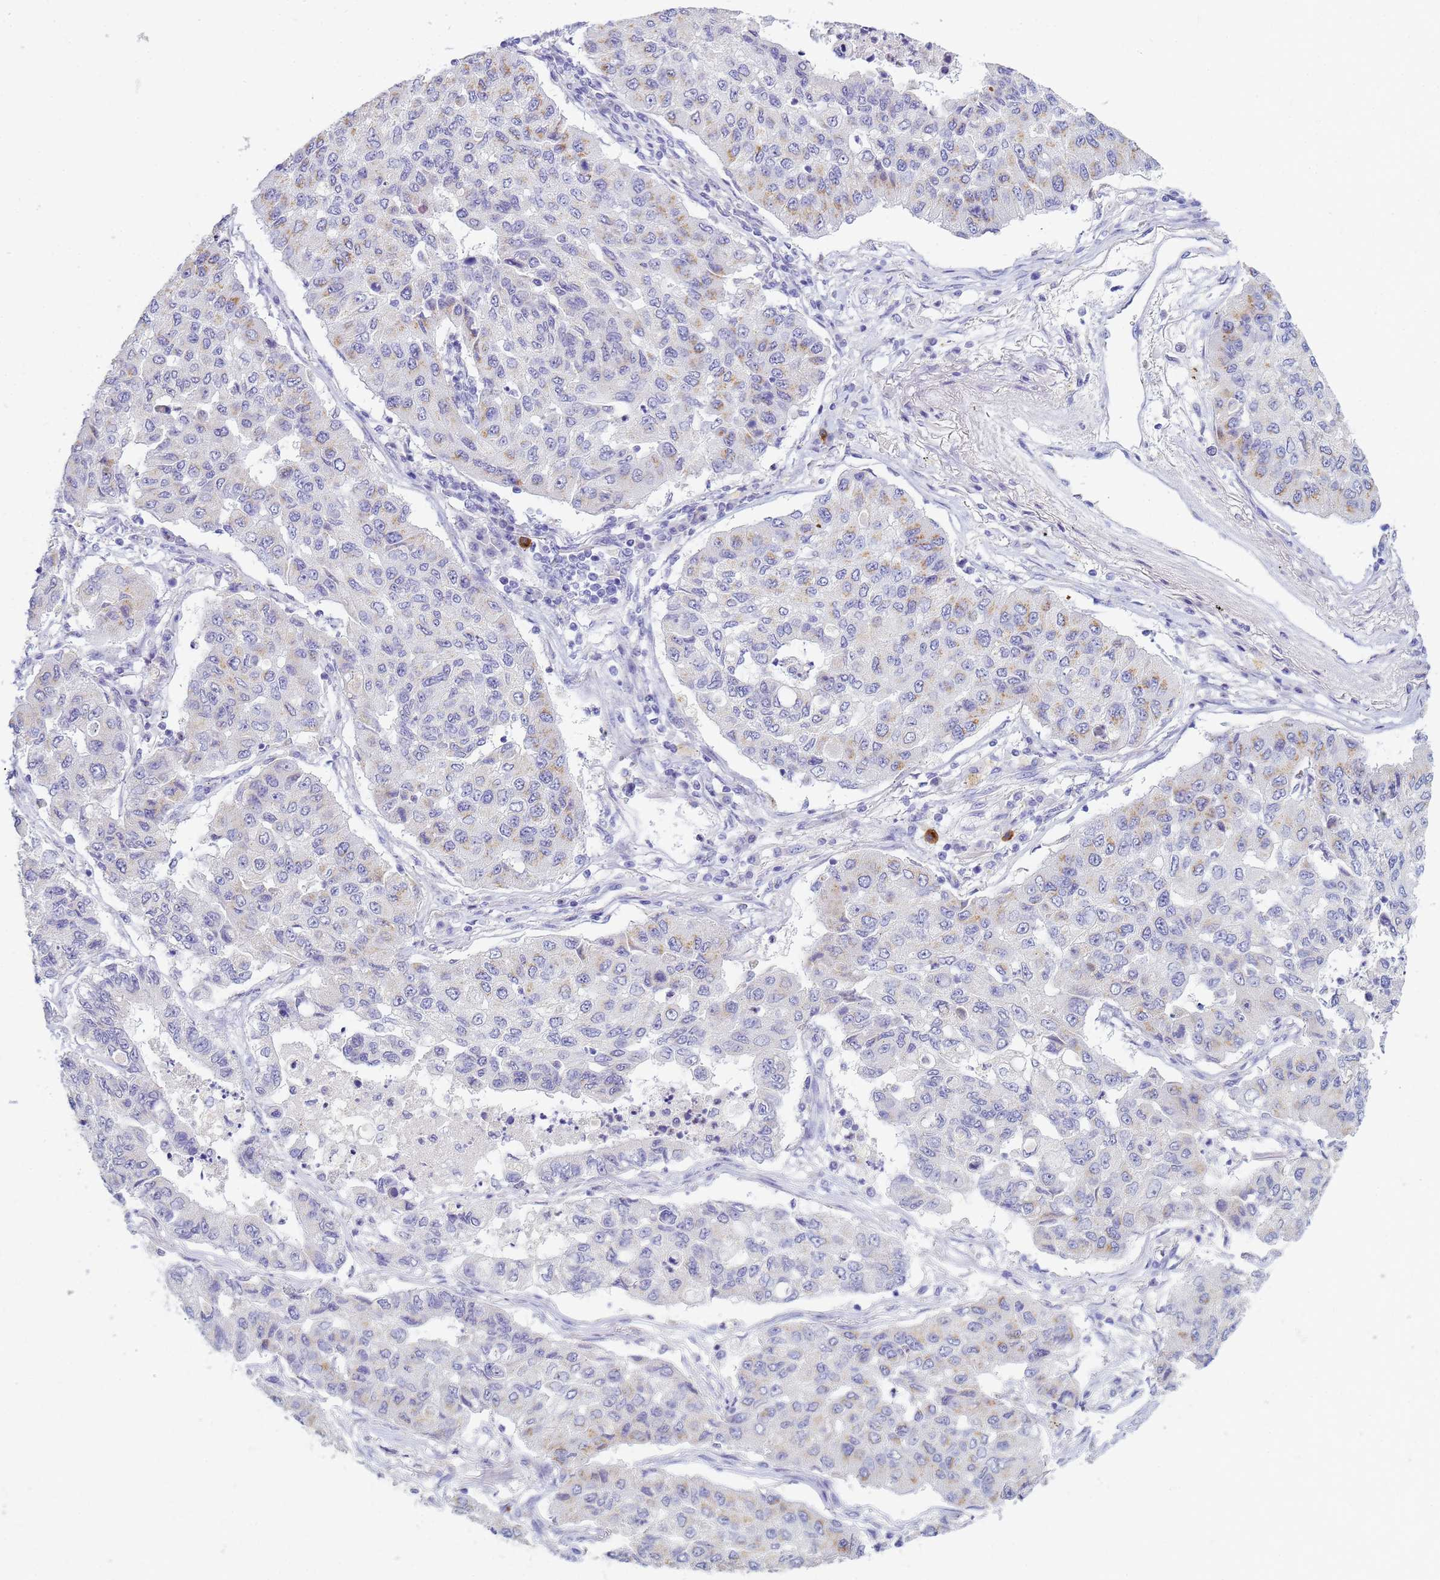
{"staining": {"intensity": "moderate", "quantity": "<25%", "location": "cytoplasmic/membranous"}, "tissue": "lung cancer", "cell_type": "Tumor cells", "image_type": "cancer", "snomed": [{"axis": "morphology", "description": "Squamous cell carcinoma, NOS"}, {"axis": "topography", "description": "Lung"}], "caption": "An immunohistochemistry micrograph of tumor tissue is shown. Protein staining in brown shows moderate cytoplasmic/membranous positivity in squamous cell carcinoma (lung) within tumor cells.", "gene": "B3GNT8", "patient": {"sex": "male", "age": 74}}